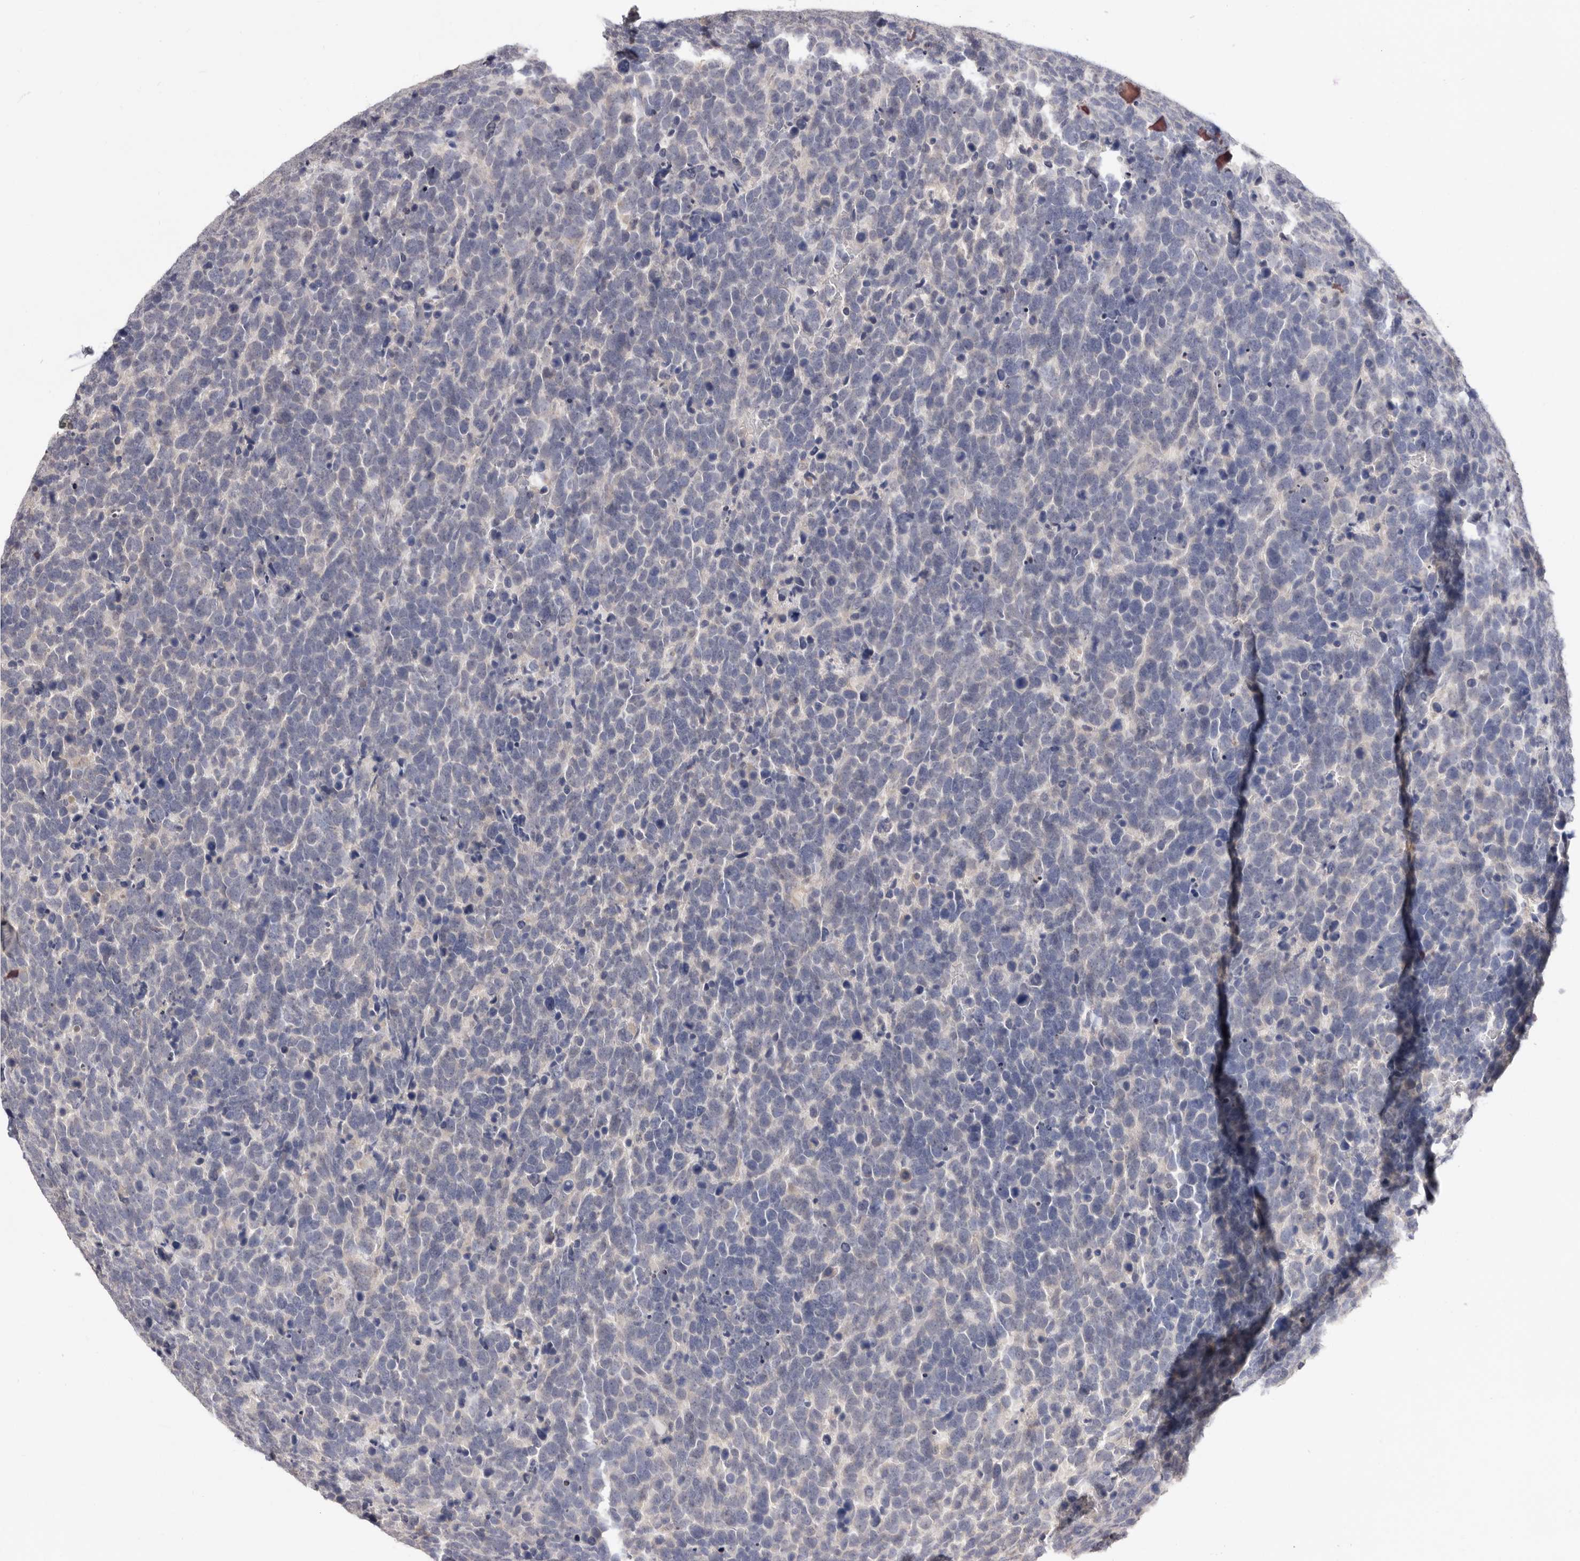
{"staining": {"intensity": "negative", "quantity": "none", "location": "none"}, "tissue": "urothelial cancer", "cell_type": "Tumor cells", "image_type": "cancer", "snomed": [{"axis": "morphology", "description": "Urothelial carcinoma, High grade"}, {"axis": "topography", "description": "Urinary bladder"}], "caption": "There is no significant positivity in tumor cells of urothelial cancer. (DAB (3,3'-diaminobenzidine) immunohistochemistry (IHC), high magnification).", "gene": "DOP1A", "patient": {"sex": "female", "age": 82}}